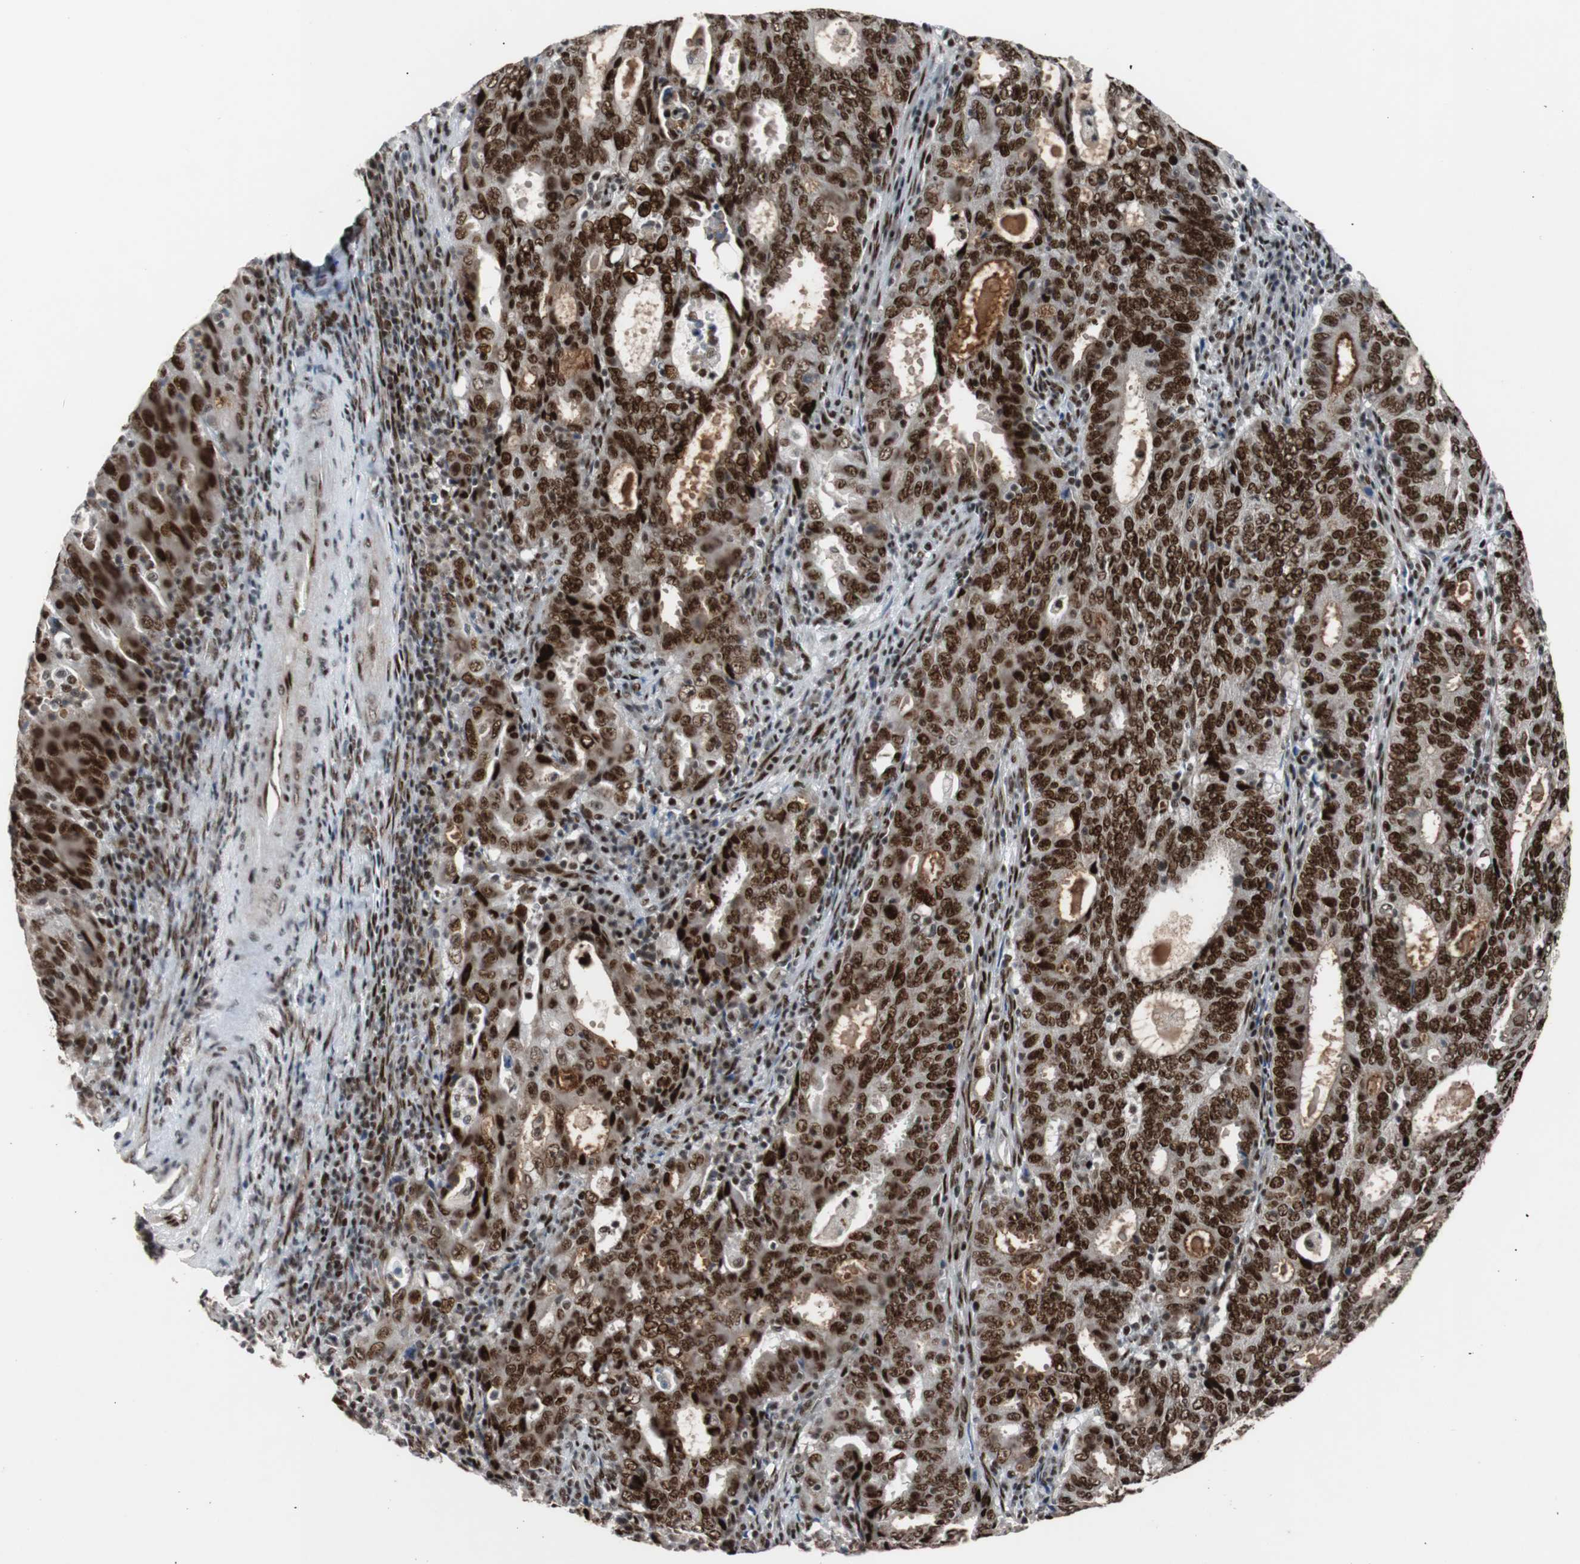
{"staining": {"intensity": "strong", "quantity": ">75%", "location": "nuclear"}, "tissue": "cervical cancer", "cell_type": "Tumor cells", "image_type": "cancer", "snomed": [{"axis": "morphology", "description": "Adenocarcinoma, NOS"}, {"axis": "topography", "description": "Cervix"}], "caption": "Cervical cancer stained for a protein (brown) reveals strong nuclear positive staining in approximately >75% of tumor cells.", "gene": "NBL1", "patient": {"sex": "female", "age": 44}}